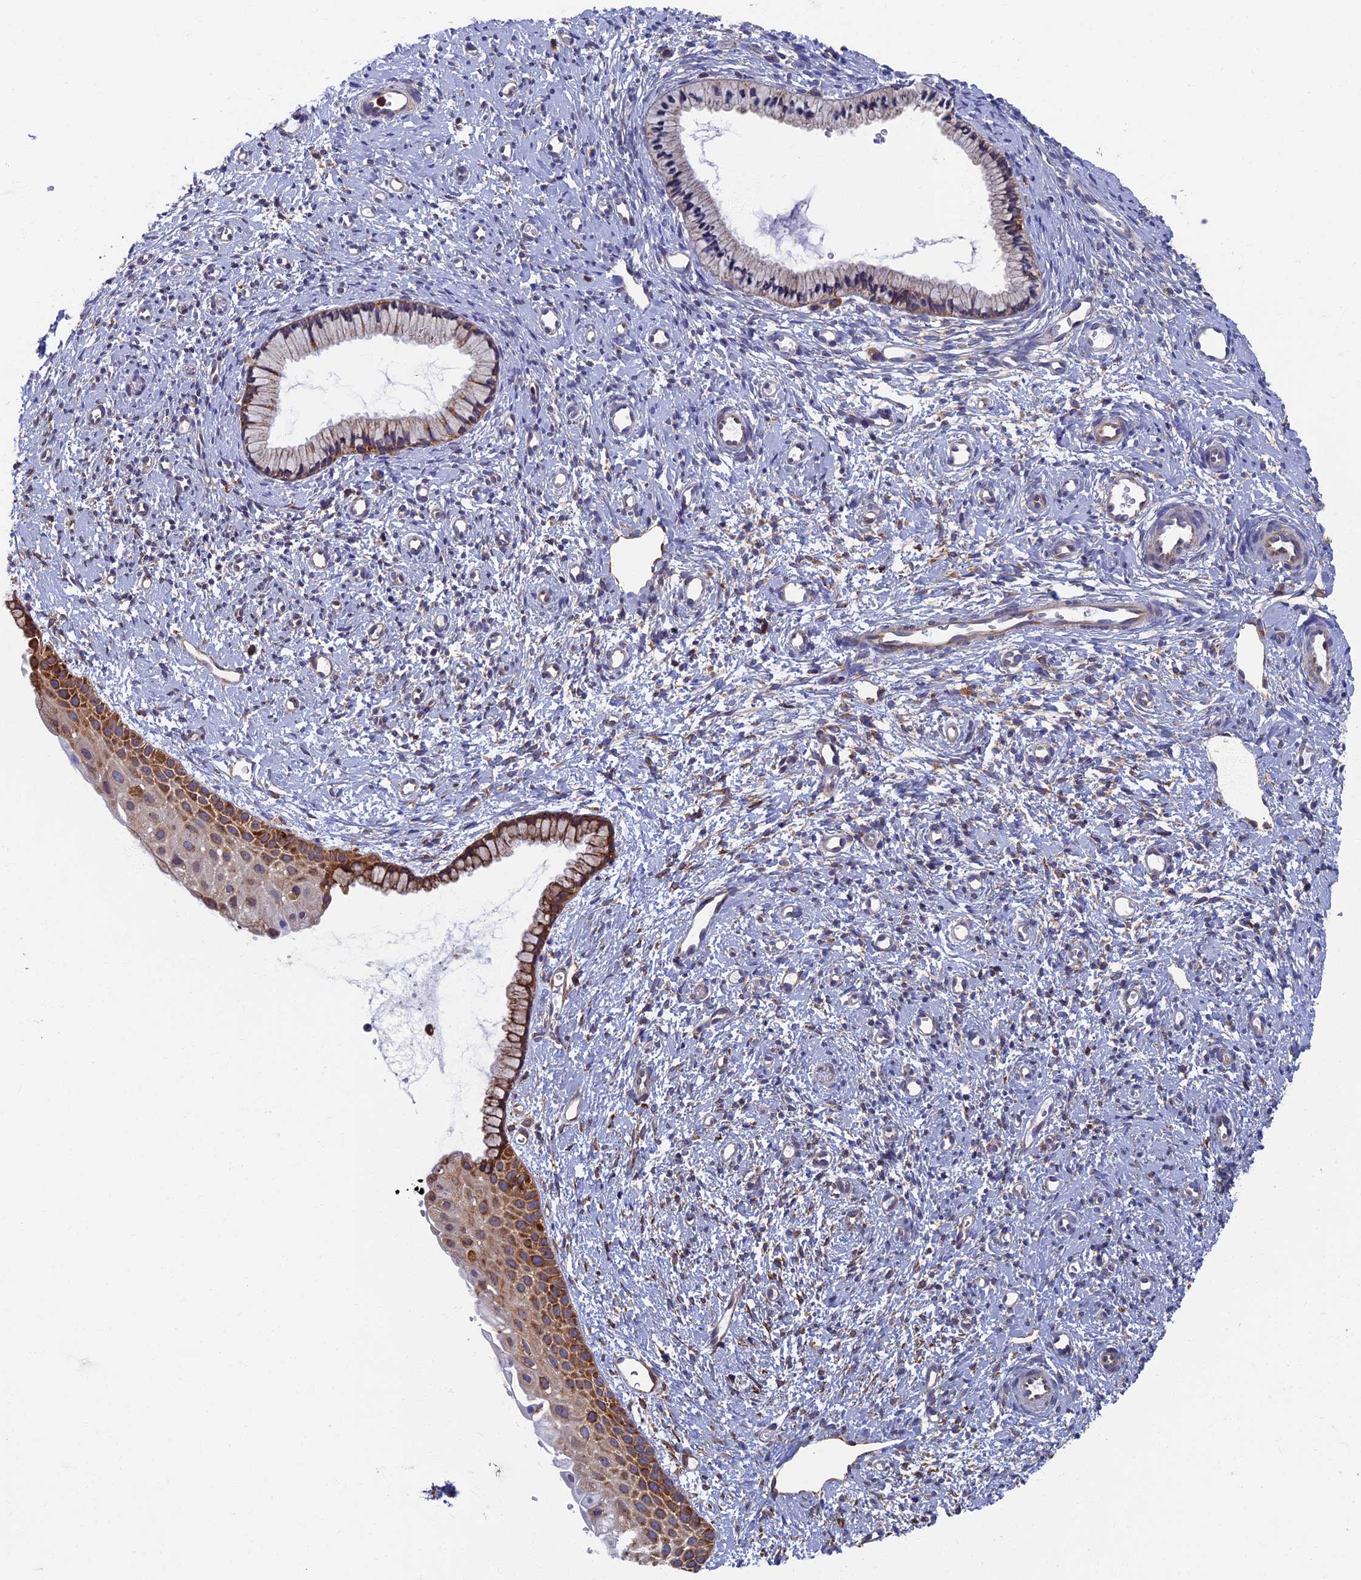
{"staining": {"intensity": "moderate", "quantity": "25%-75%", "location": "cytoplasmic/membranous"}, "tissue": "cervix", "cell_type": "Glandular cells", "image_type": "normal", "snomed": [{"axis": "morphology", "description": "Normal tissue, NOS"}, {"axis": "topography", "description": "Cervix"}], "caption": "A high-resolution micrograph shows immunohistochemistry staining of benign cervix, which reveals moderate cytoplasmic/membranous staining in about 25%-75% of glandular cells. (DAB (3,3'-diaminobenzidine) IHC with brightfield microscopy, high magnification).", "gene": "YBX1", "patient": {"sex": "female", "age": 57}}